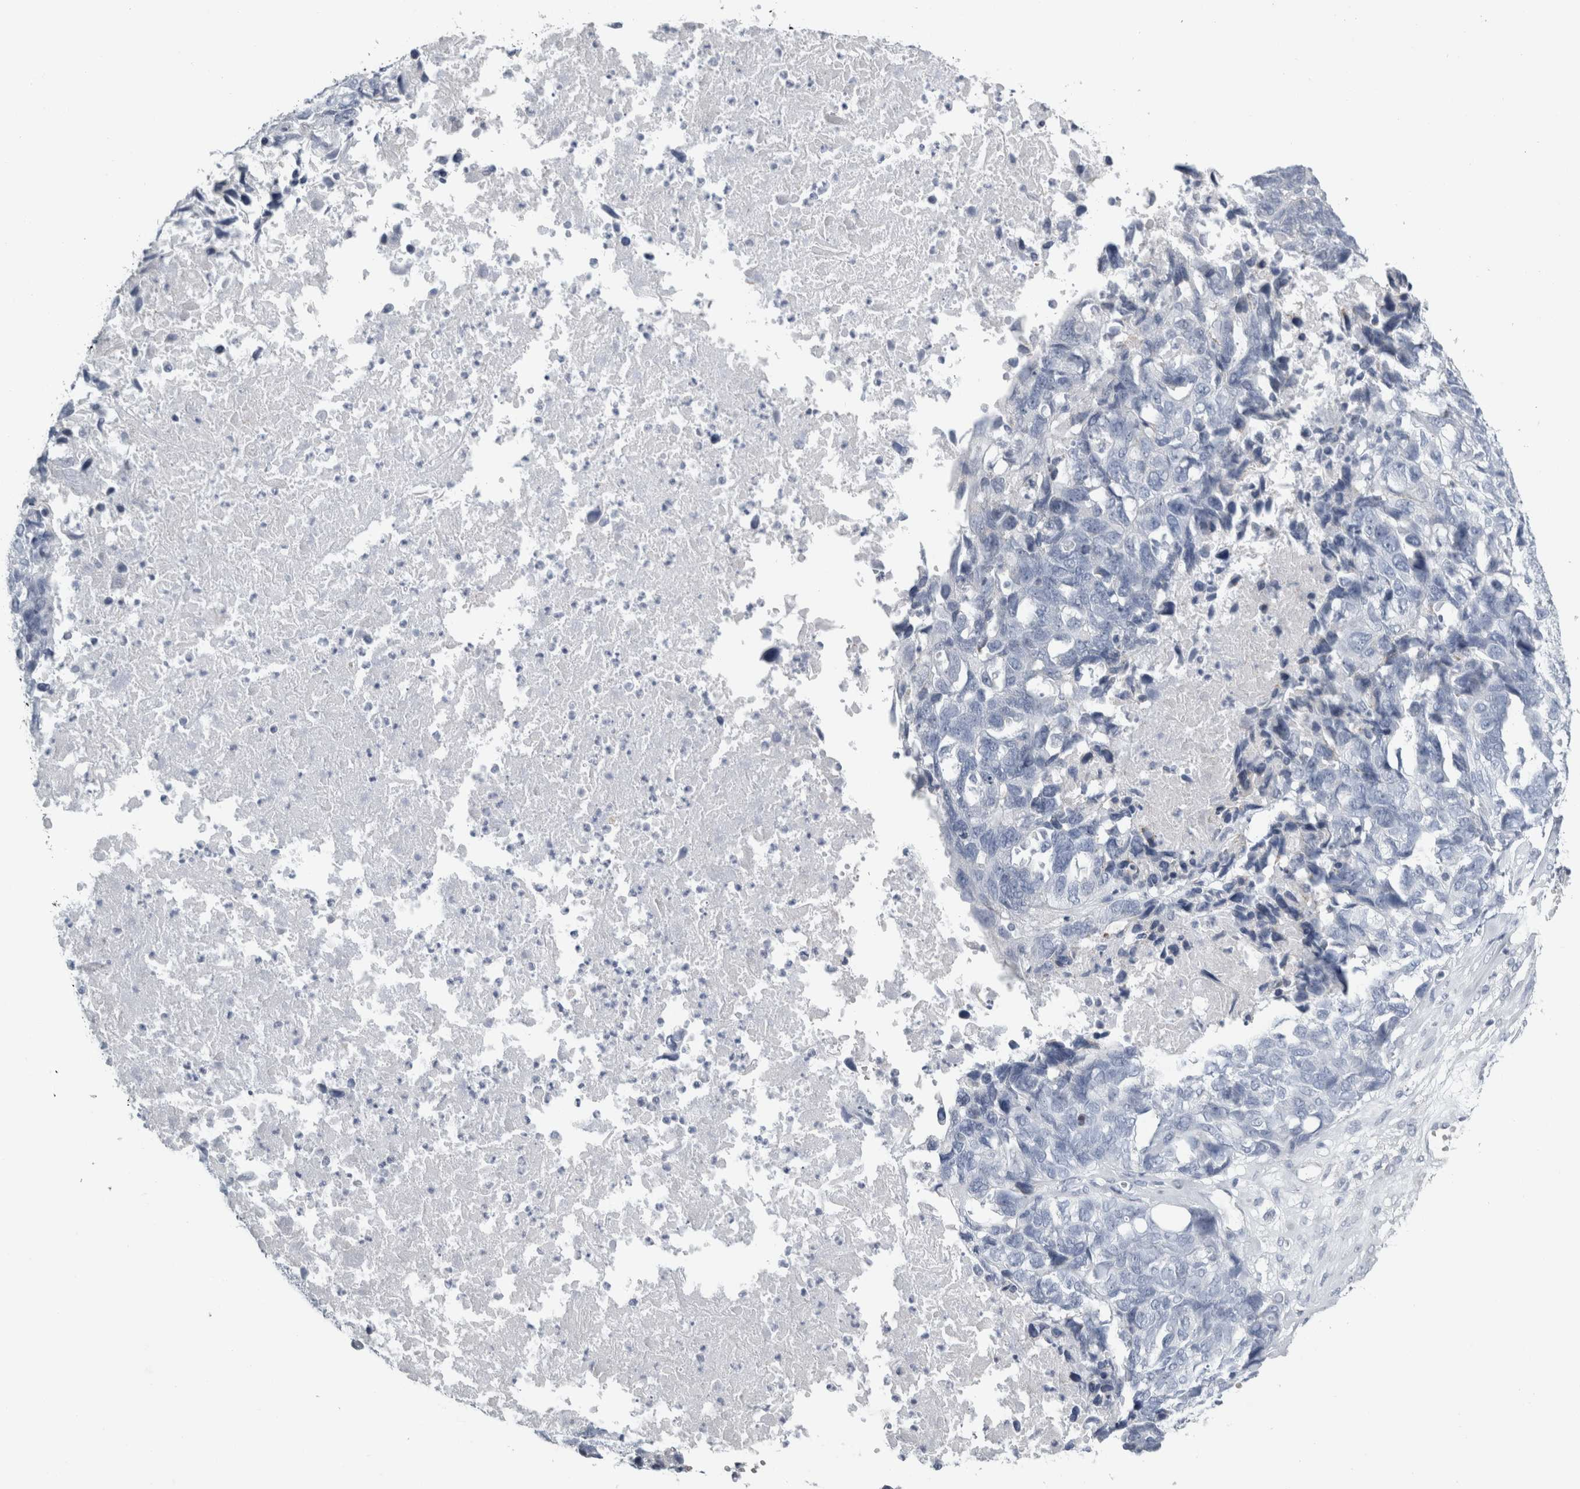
{"staining": {"intensity": "negative", "quantity": "none", "location": "none"}, "tissue": "ovarian cancer", "cell_type": "Tumor cells", "image_type": "cancer", "snomed": [{"axis": "morphology", "description": "Cystadenocarcinoma, serous, NOS"}, {"axis": "topography", "description": "Ovary"}], "caption": "IHC histopathology image of neoplastic tissue: human ovarian serous cystadenocarcinoma stained with DAB exhibits no significant protein staining in tumor cells.", "gene": "FXYD7", "patient": {"sex": "female", "age": 79}}